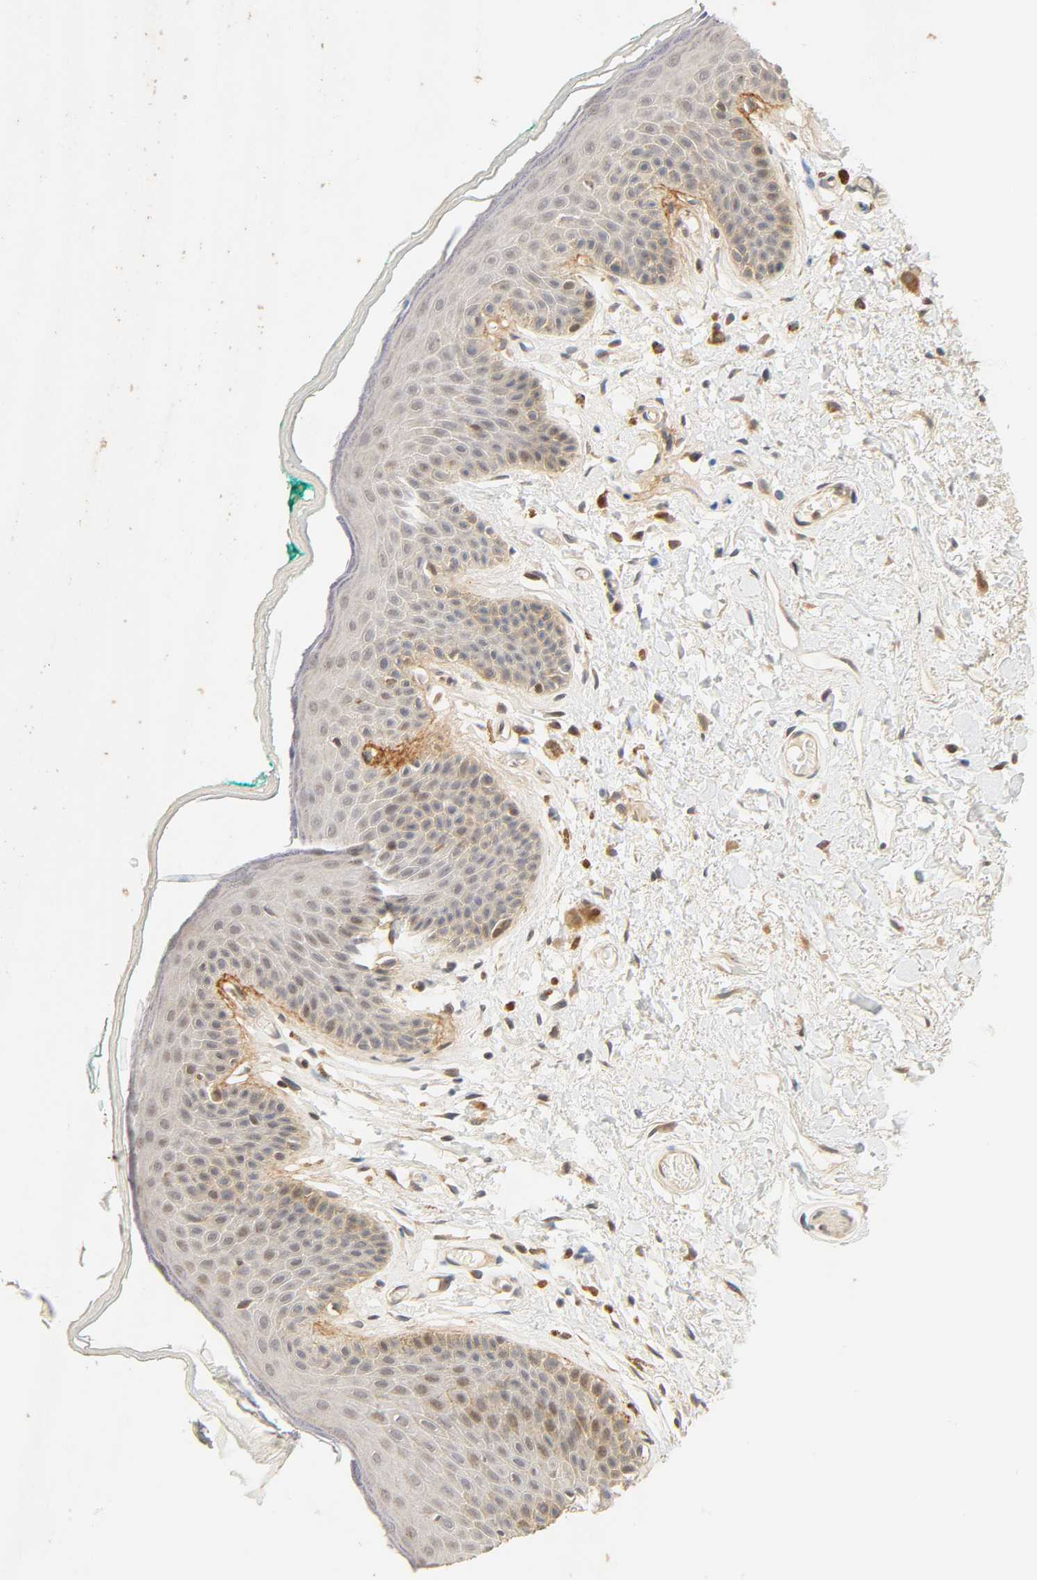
{"staining": {"intensity": "weak", "quantity": "<25%", "location": "cytoplasmic/membranous,nuclear"}, "tissue": "skin", "cell_type": "Epidermal cells", "image_type": "normal", "snomed": [{"axis": "morphology", "description": "Normal tissue, NOS"}, {"axis": "topography", "description": "Anal"}], "caption": "IHC of normal skin exhibits no expression in epidermal cells.", "gene": "CACNA1G", "patient": {"sex": "male", "age": 74}}